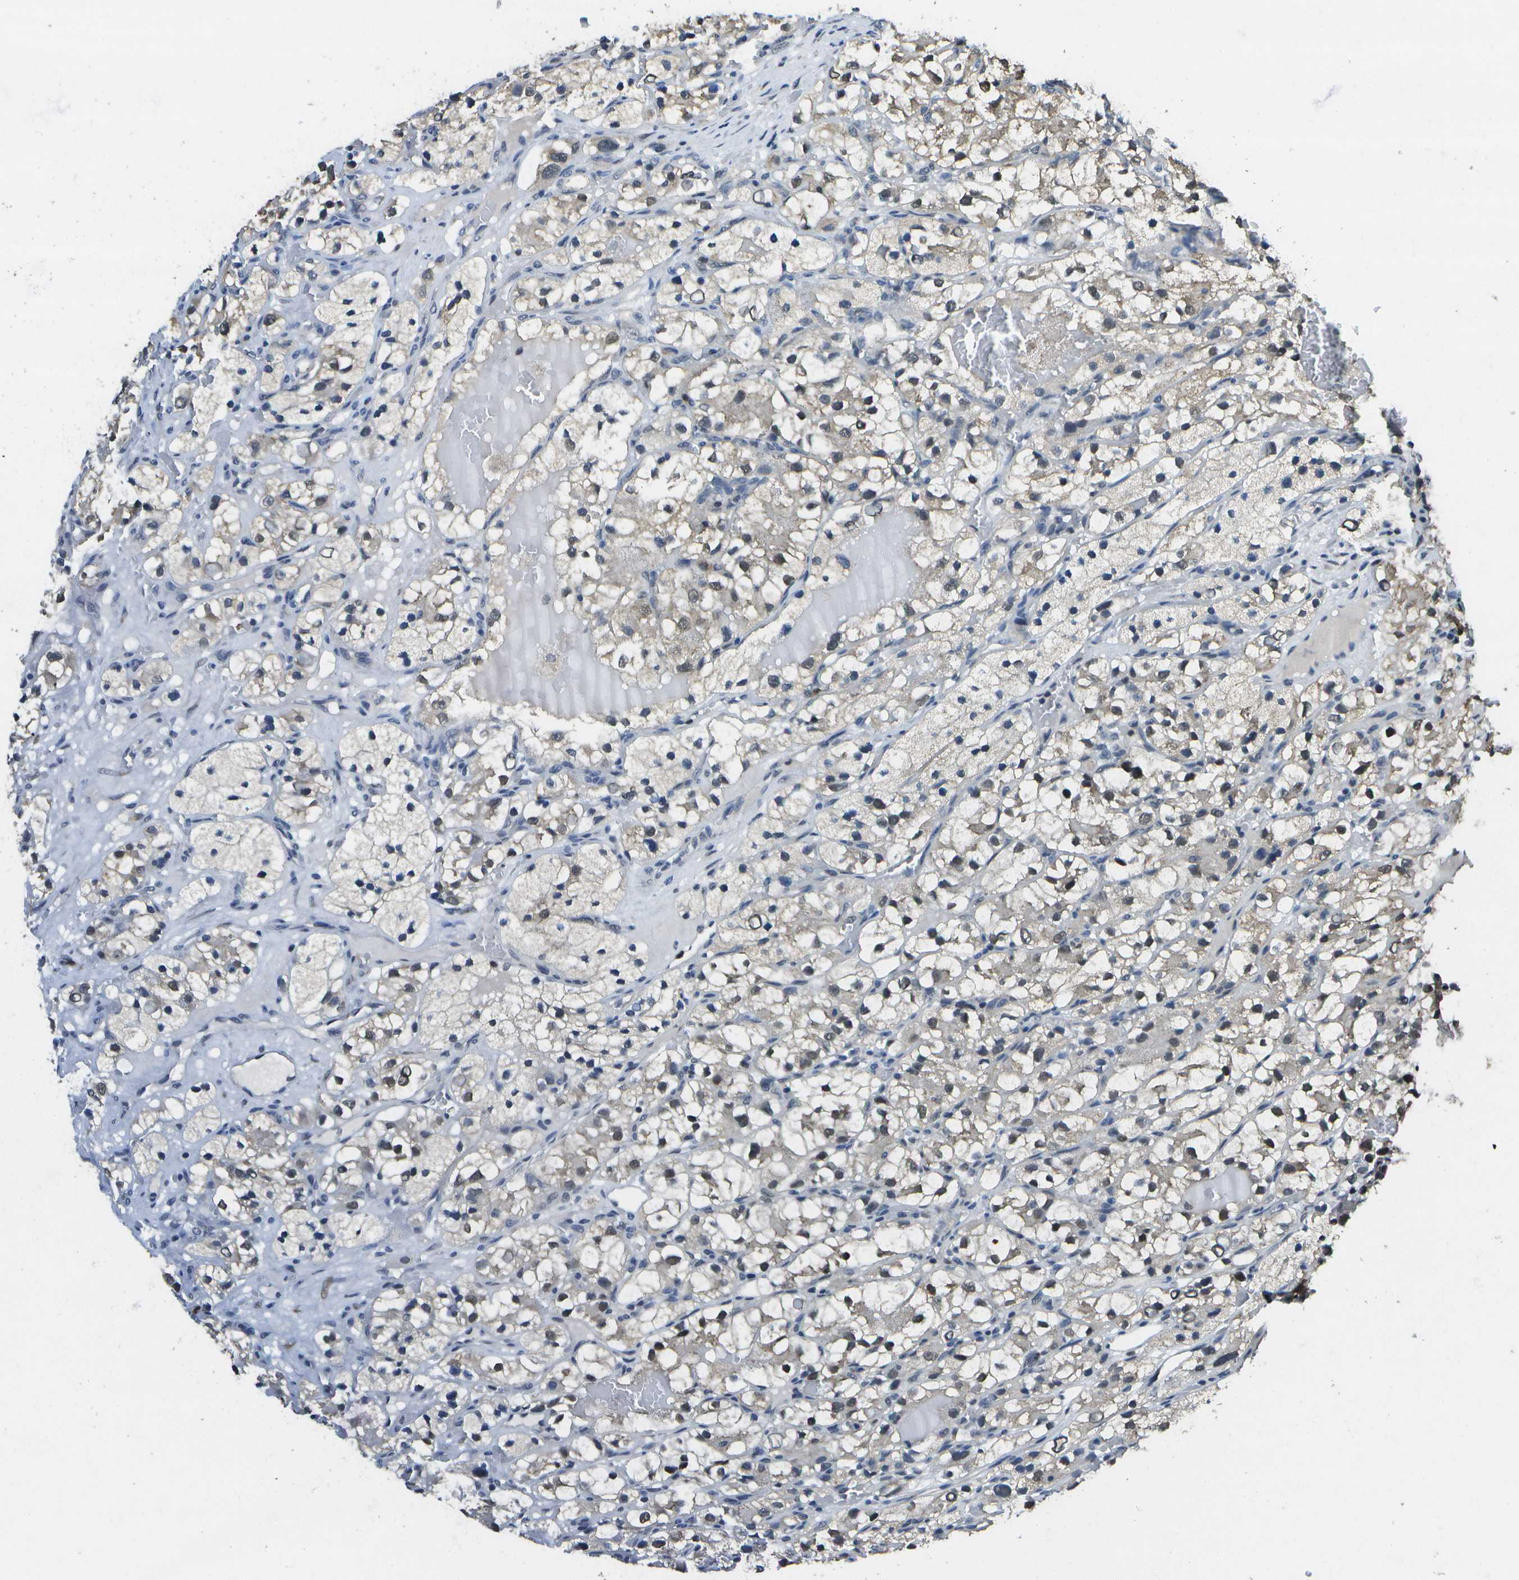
{"staining": {"intensity": "weak", "quantity": "25%-75%", "location": "cytoplasmic/membranous,nuclear"}, "tissue": "renal cancer", "cell_type": "Tumor cells", "image_type": "cancer", "snomed": [{"axis": "morphology", "description": "Adenocarcinoma, NOS"}, {"axis": "topography", "description": "Kidney"}], "caption": "Immunohistochemical staining of human renal adenocarcinoma demonstrates weak cytoplasmic/membranous and nuclear protein expression in approximately 25%-75% of tumor cells.", "gene": "DSE", "patient": {"sex": "female", "age": 57}}